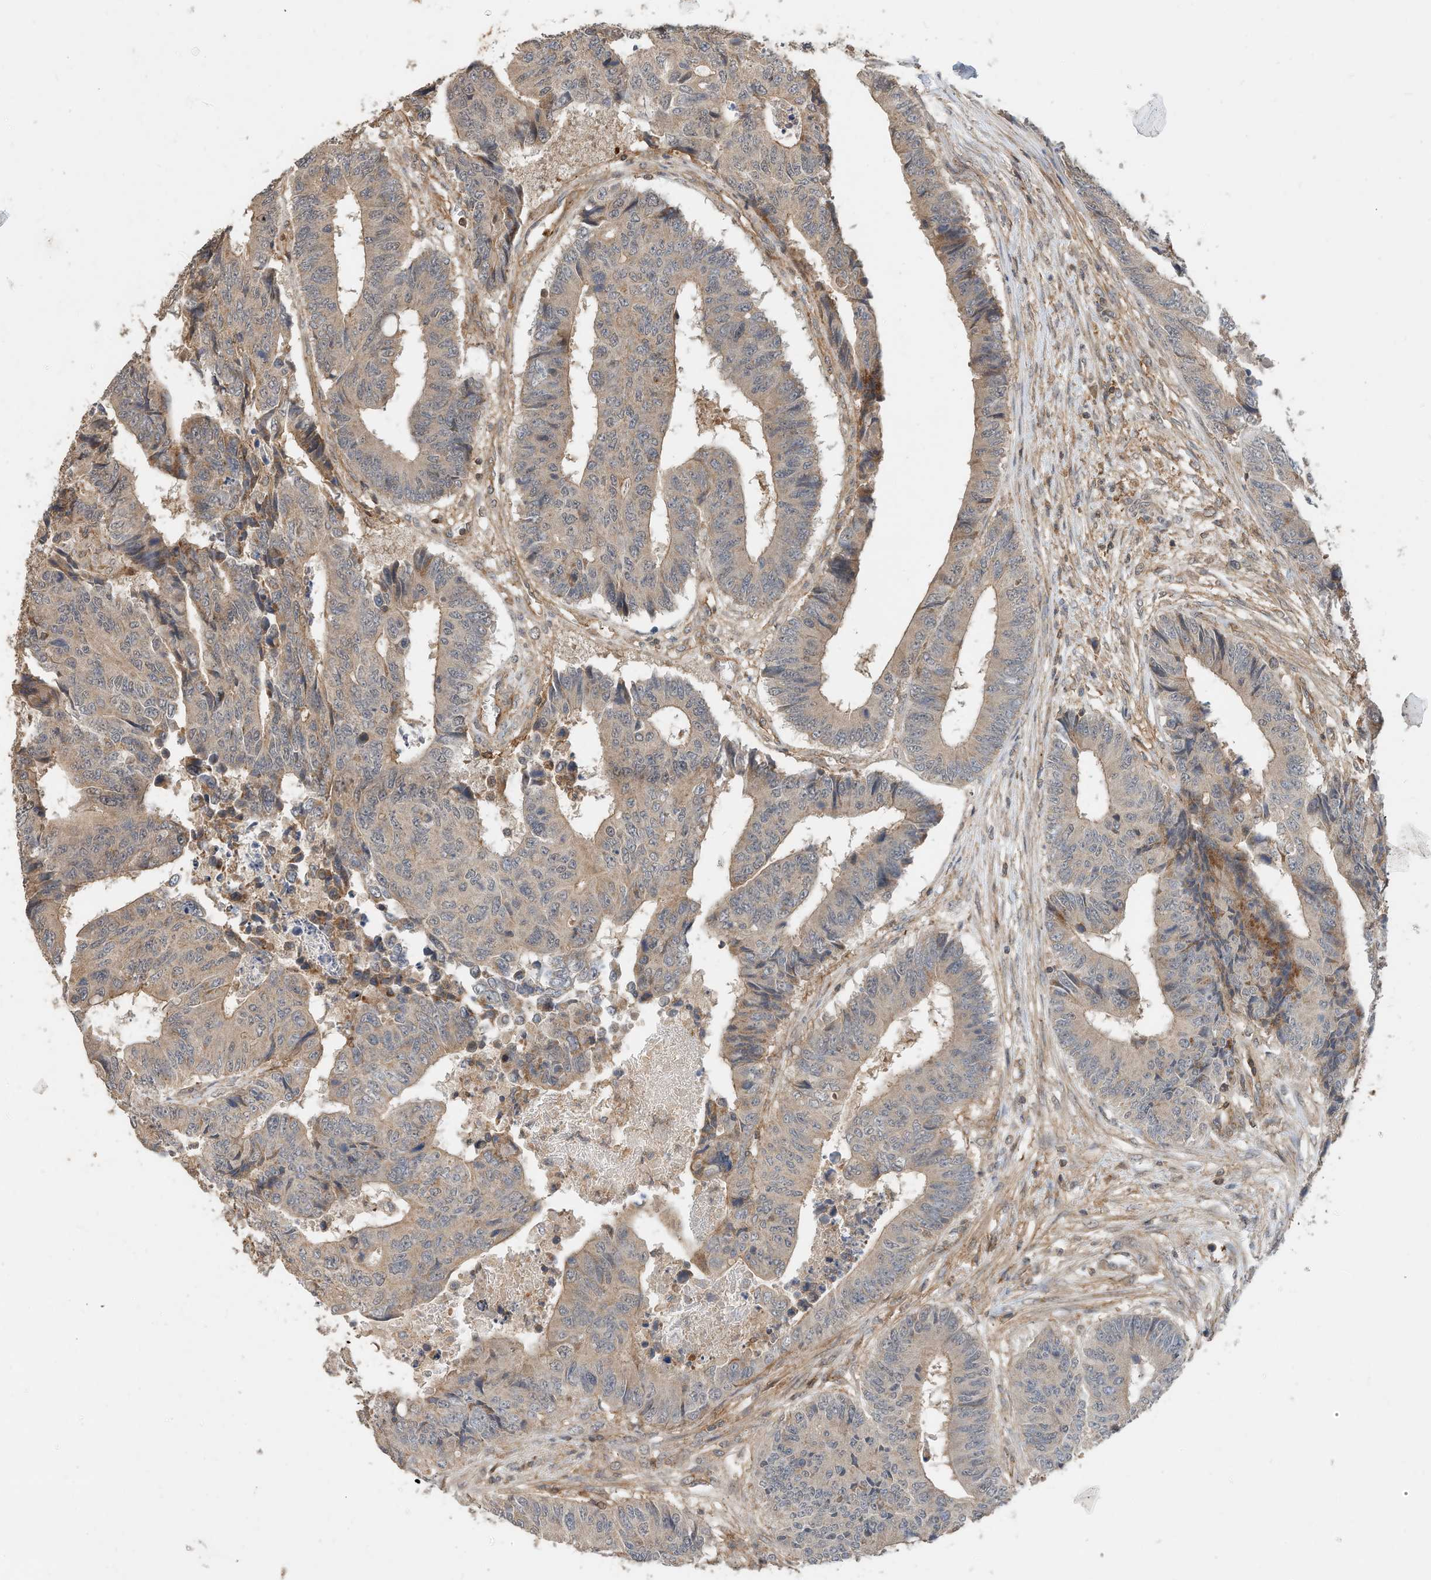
{"staining": {"intensity": "weak", "quantity": "25%-75%", "location": "cytoplasmic/membranous"}, "tissue": "colorectal cancer", "cell_type": "Tumor cells", "image_type": "cancer", "snomed": [{"axis": "morphology", "description": "Adenocarcinoma, NOS"}, {"axis": "topography", "description": "Rectum"}], "caption": "This photomicrograph shows immunohistochemistry staining of human adenocarcinoma (colorectal), with low weak cytoplasmic/membranous positivity in about 25%-75% of tumor cells.", "gene": "CPAMD8", "patient": {"sex": "male", "age": 84}}